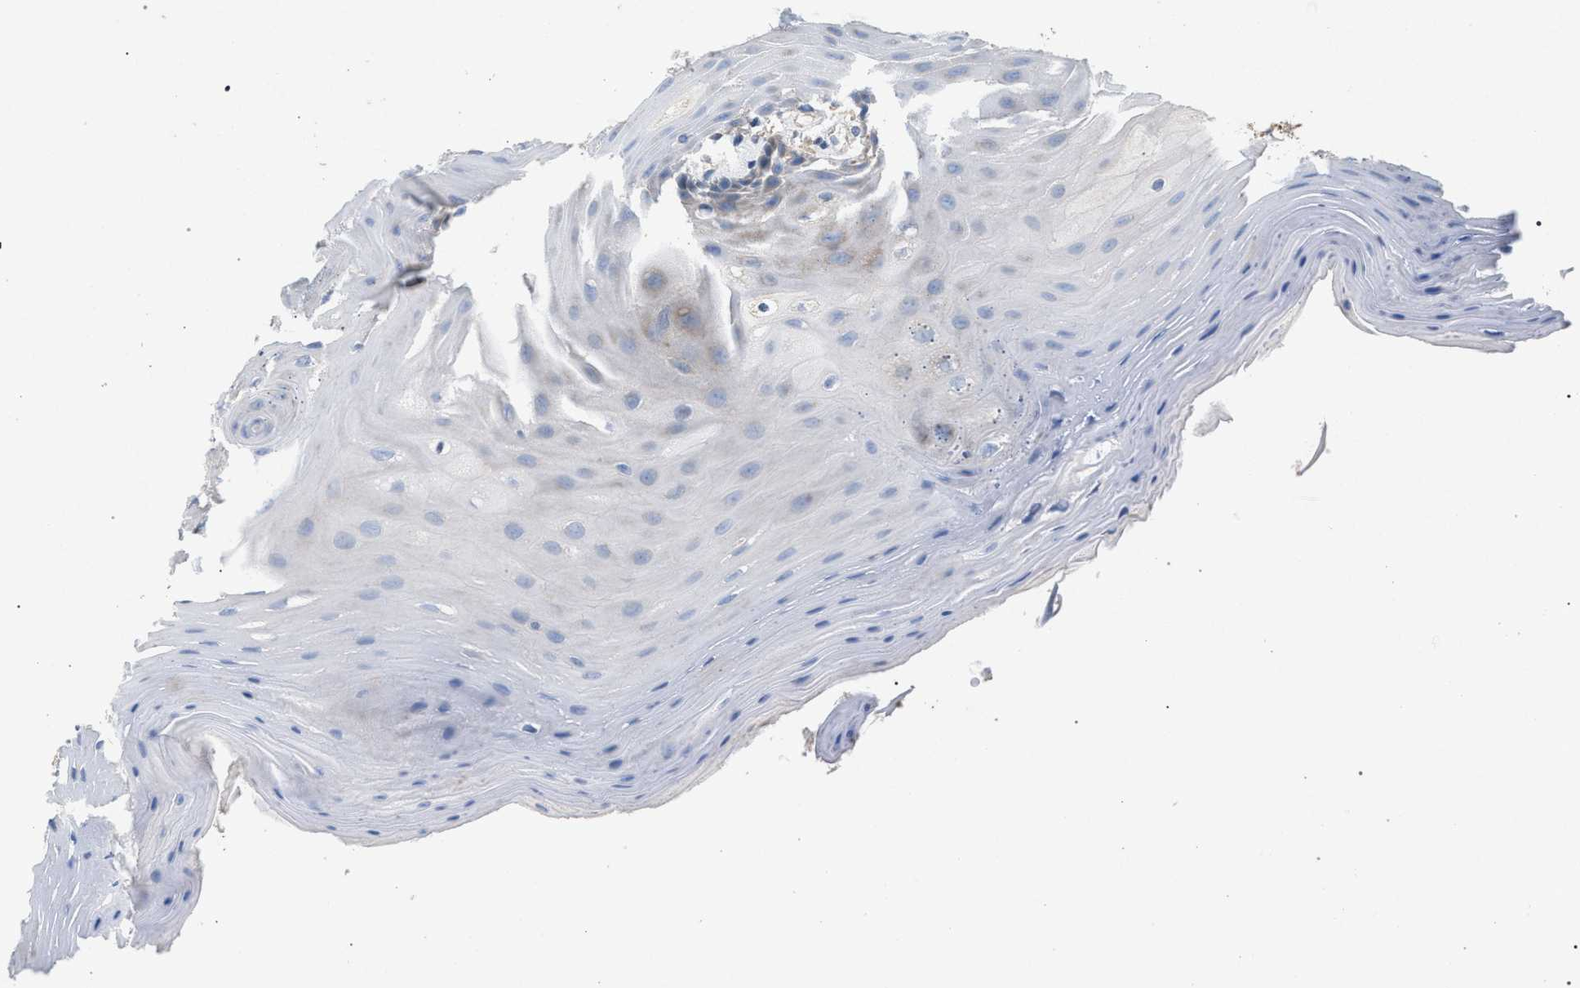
{"staining": {"intensity": "negative", "quantity": "none", "location": "none"}, "tissue": "oral mucosa", "cell_type": "Squamous epithelial cells", "image_type": "normal", "snomed": [{"axis": "morphology", "description": "Normal tissue, NOS"}, {"axis": "morphology", "description": "Squamous cell carcinoma, NOS"}, {"axis": "topography", "description": "Oral tissue"}, {"axis": "topography", "description": "Head-Neck"}], "caption": "This is a image of immunohistochemistry (IHC) staining of unremarkable oral mucosa, which shows no positivity in squamous epithelial cells. (Stains: DAB immunohistochemistry (IHC) with hematoxylin counter stain, Microscopy: brightfield microscopy at high magnification).", "gene": "VPS13A", "patient": {"sex": "male", "age": 71}}